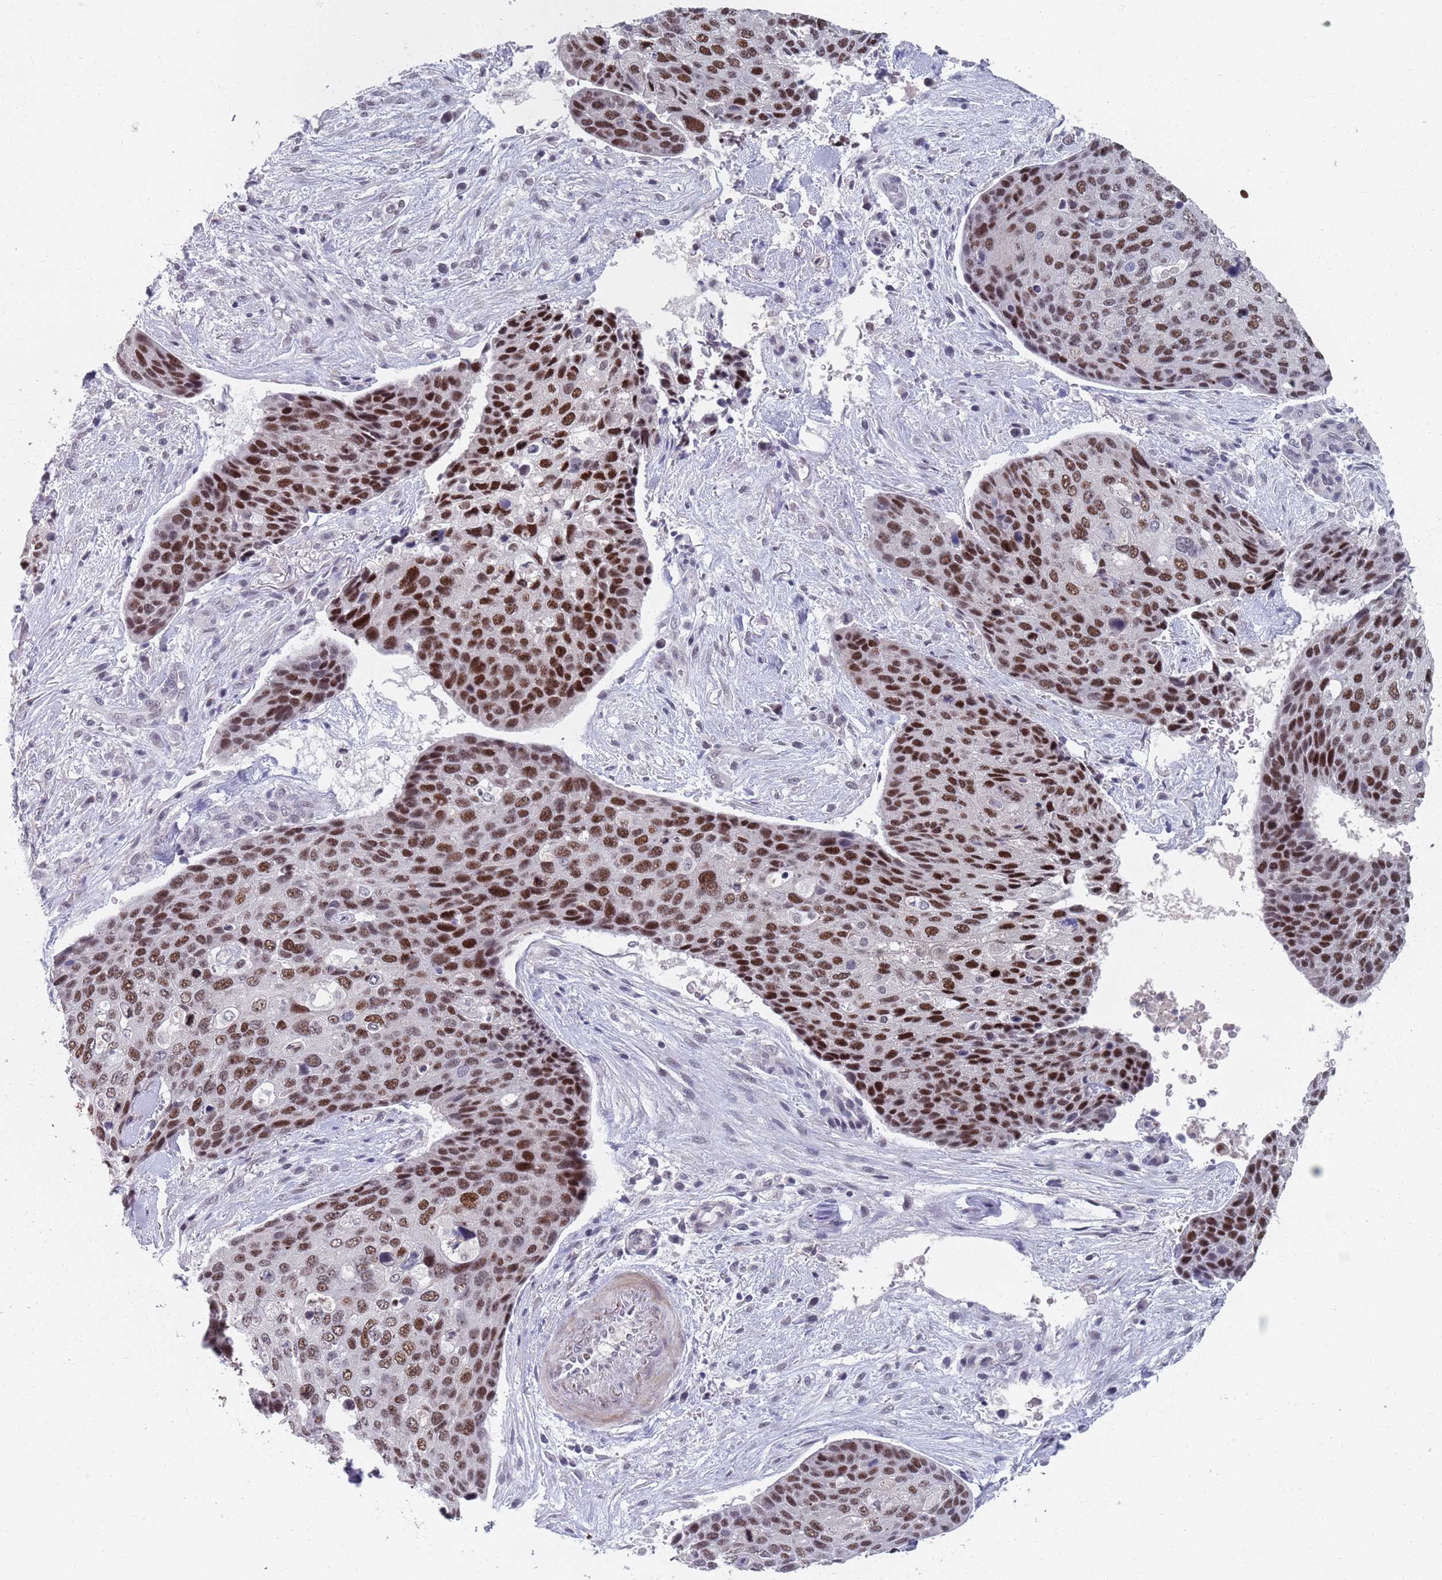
{"staining": {"intensity": "strong", "quantity": ">75%", "location": "nuclear"}, "tissue": "skin cancer", "cell_type": "Tumor cells", "image_type": "cancer", "snomed": [{"axis": "morphology", "description": "Basal cell carcinoma"}, {"axis": "topography", "description": "Skin"}], "caption": "This image demonstrates immunohistochemistry staining of skin cancer, with high strong nuclear expression in approximately >75% of tumor cells.", "gene": "SAMD1", "patient": {"sex": "female", "age": 74}}